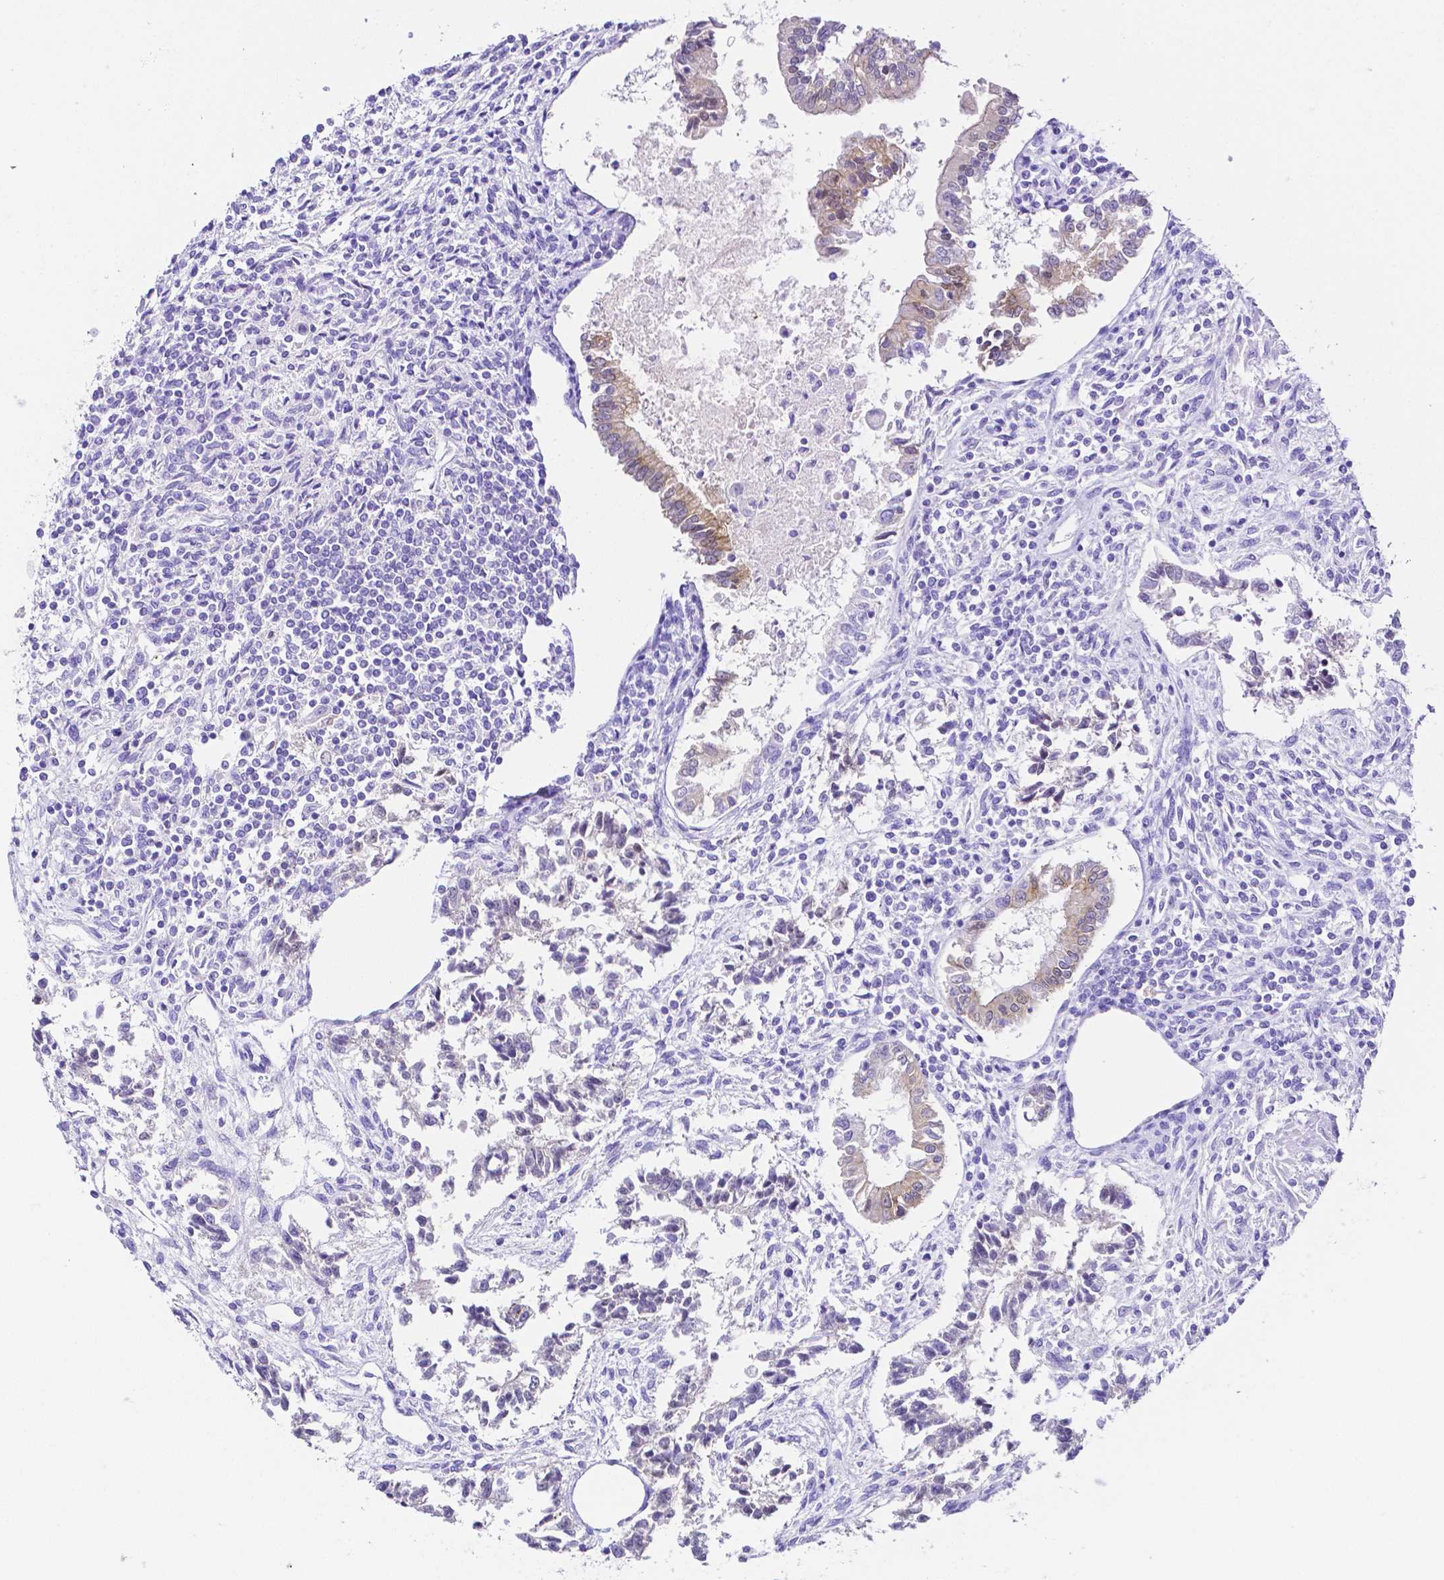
{"staining": {"intensity": "weak", "quantity": "25%-75%", "location": "cytoplasmic/membranous"}, "tissue": "testis cancer", "cell_type": "Tumor cells", "image_type": "cancer", "snomed": [{"axis": "morphology", "description": "Carcinoma, Embryonal, NOS"}, {"axis": "topography", "description": "Testis"}], "caption": "A brown stain shows weak cytoplasmic/membranous expression of a protein in testis cancer tumor cells.", "gene": "PKP3", "patient": {"sex": "male", "age": 37}}